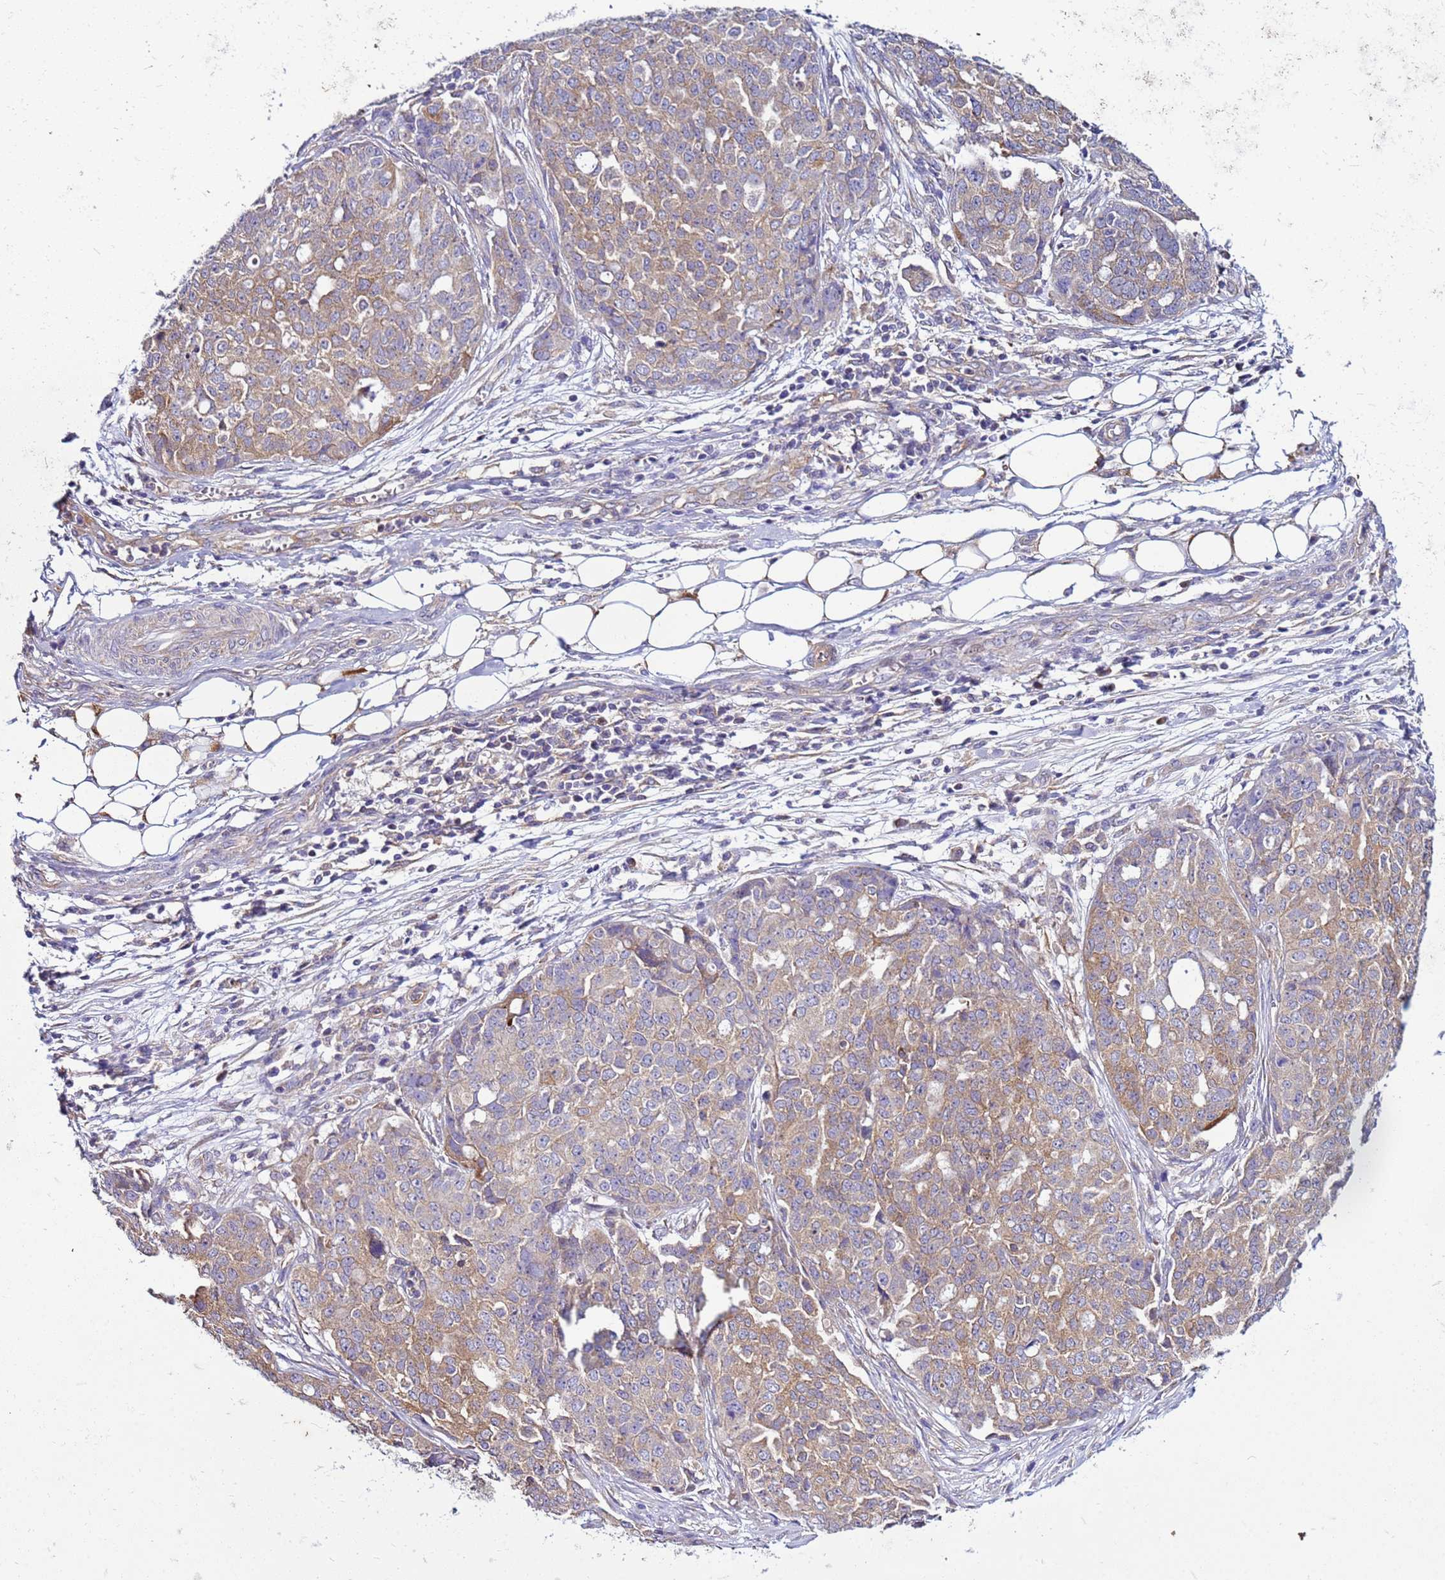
{"staining": {"intensity": "weak", "quantity": "25%-75%", "location": "cytoplasmic/membranous"}, "tissue": "ovarian cancer", "cell_type": "Tumor cells", "image_type": "cancer", "snomed": [{"axis": "morphology", "description": "Cystadenocarcinoma, serous, NOS"}, {"axis": "topography", "description": "Soft tissue"}, {"axis": "topography", "description": "Ovary"}], "caption": "Immunohistochemistry of ovarian cancer (serous cystadenocarcinoma) exhibits low levels of weak cytoplasmic/membranous positivity in approximately 25%-75% of tumor cells.", "gene": "PKD1", "patient": {"sex": "female", "age": 57}}